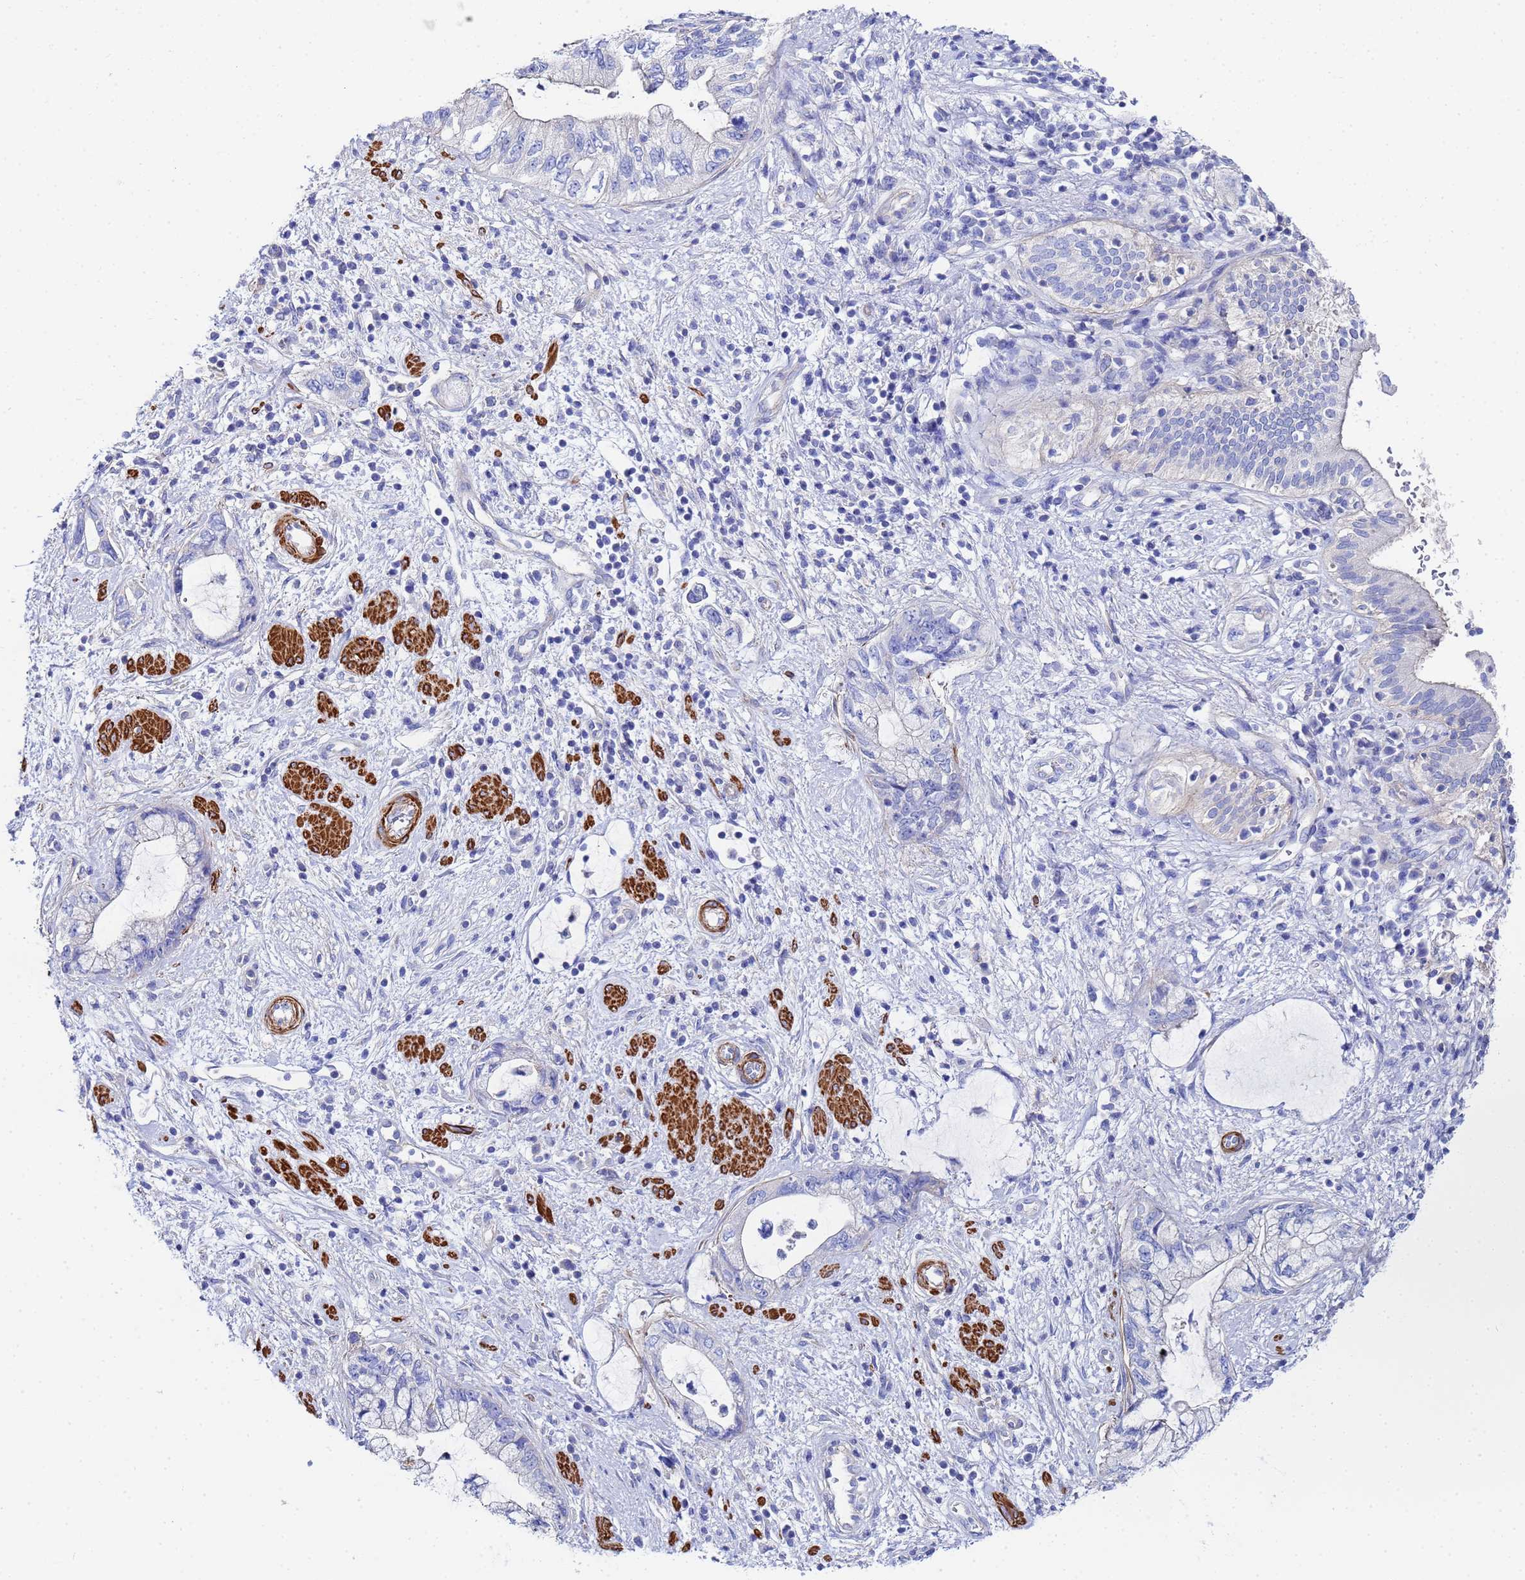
{"staining": {"intensity": "negative", "quantity": "none", "location": "none"}, "tissue": "pancreatic cancer", "cell_type": "Tumor cells", "image_type": "cancer", "snomed": [{"axis": "morphology", "description": "Adenocarcinoma, NOS"}, {"axis": "topography", "description": "Pancreas"}], "caption": "The histopathology image demonstrates no staining of tumor cells in adenocarcinoma (pancreatic).", "gene": "RAB39B", "patient": {"sex": "female", "age": 73}}